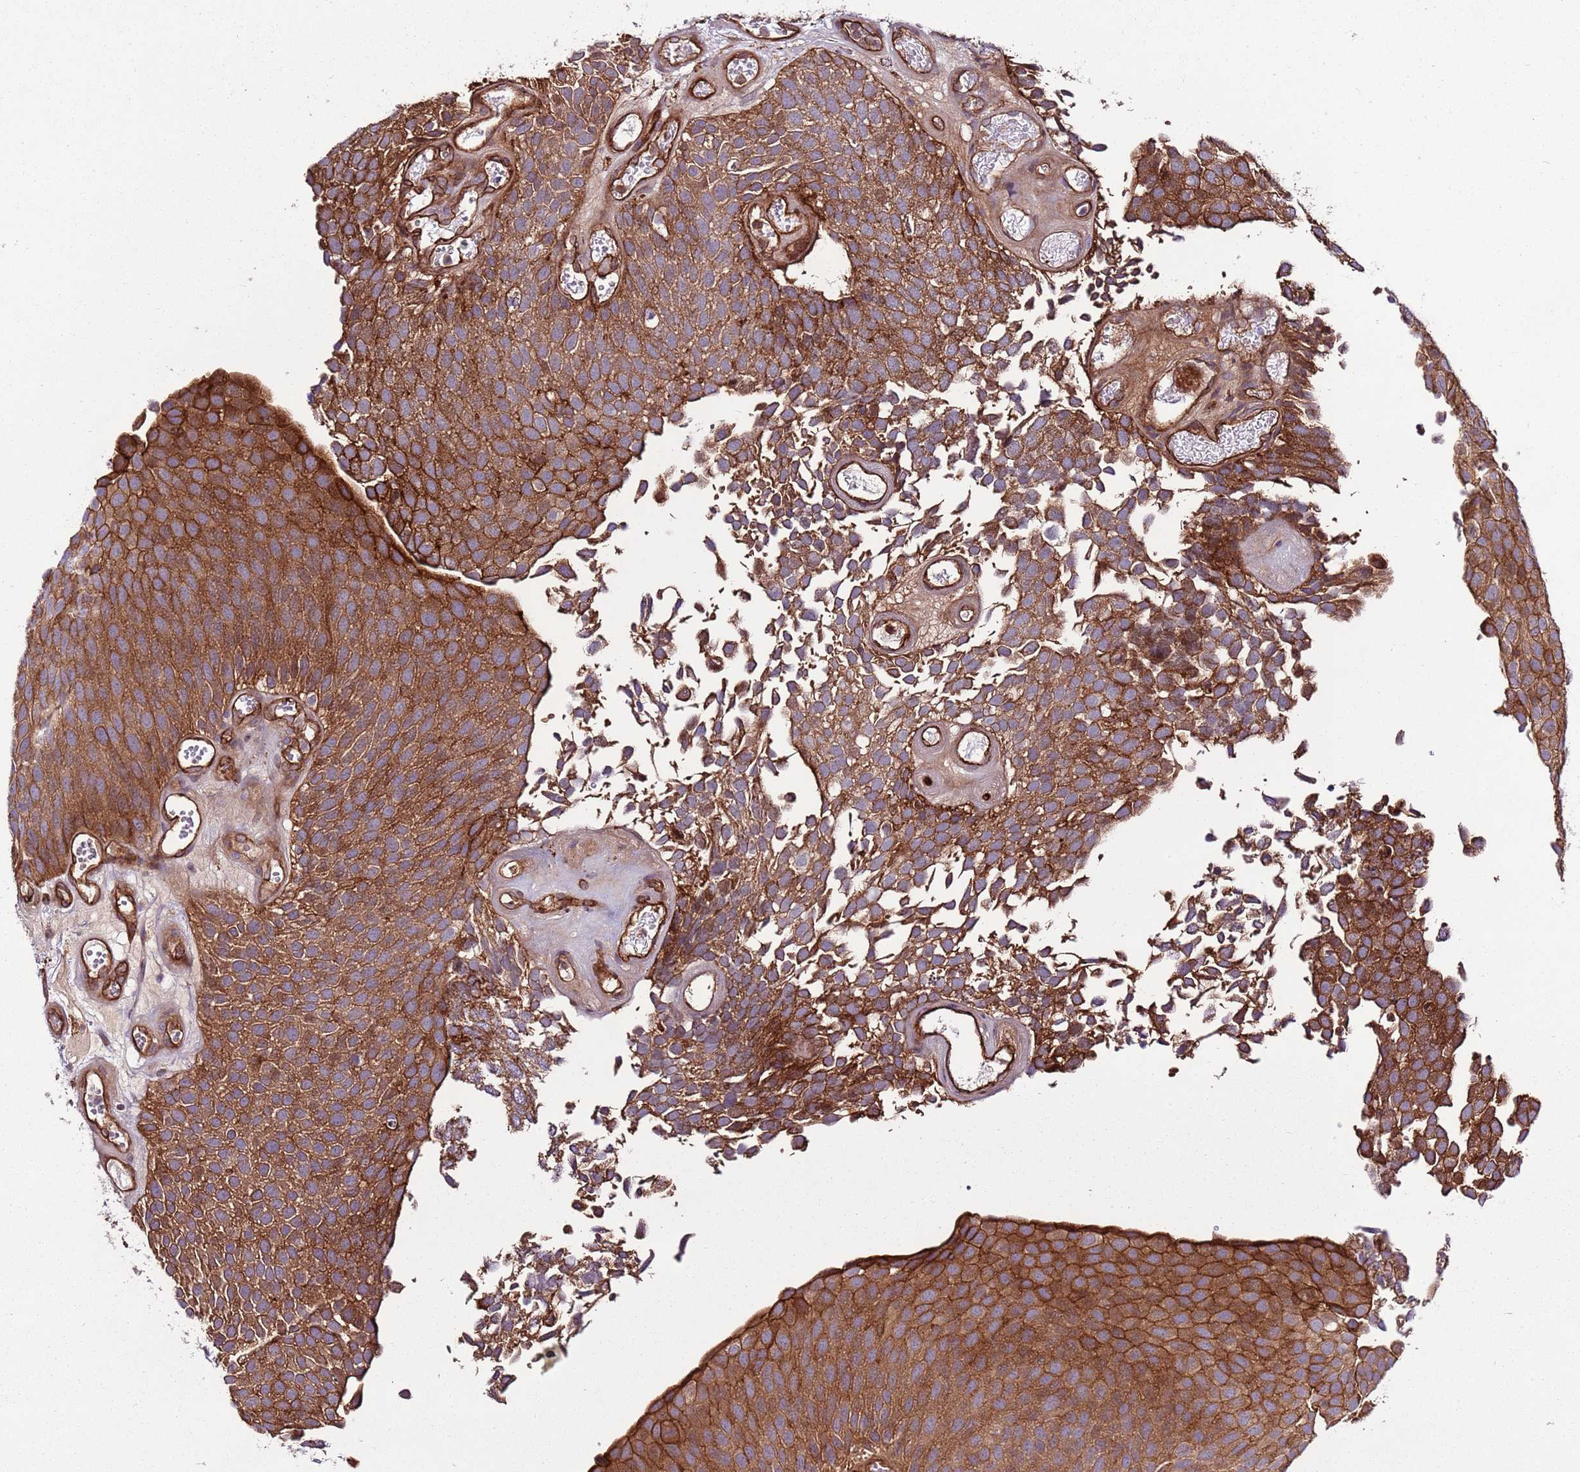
{"staining": {"intensity": "strong", "quantity": ">75%", "location": "cytoplasmic/membranous"}, "tissue": "urothelial cancer", "cell_type": "Tumor cells", "image_type": "cancer", "snomed": [{"axis": "morphology", "description": "Urothelial carcinoma, Low grade"}, {"axis": "topography", "description": "Urinary bladder"}], "caption": "This image displays IHC staining of human urothelial cancer, with high strong cytoplasmic/membranous expression in approximately >75% of tumor cells.", "gene": "ZNF827", "patient": {"sex": "male", "age": 89}}